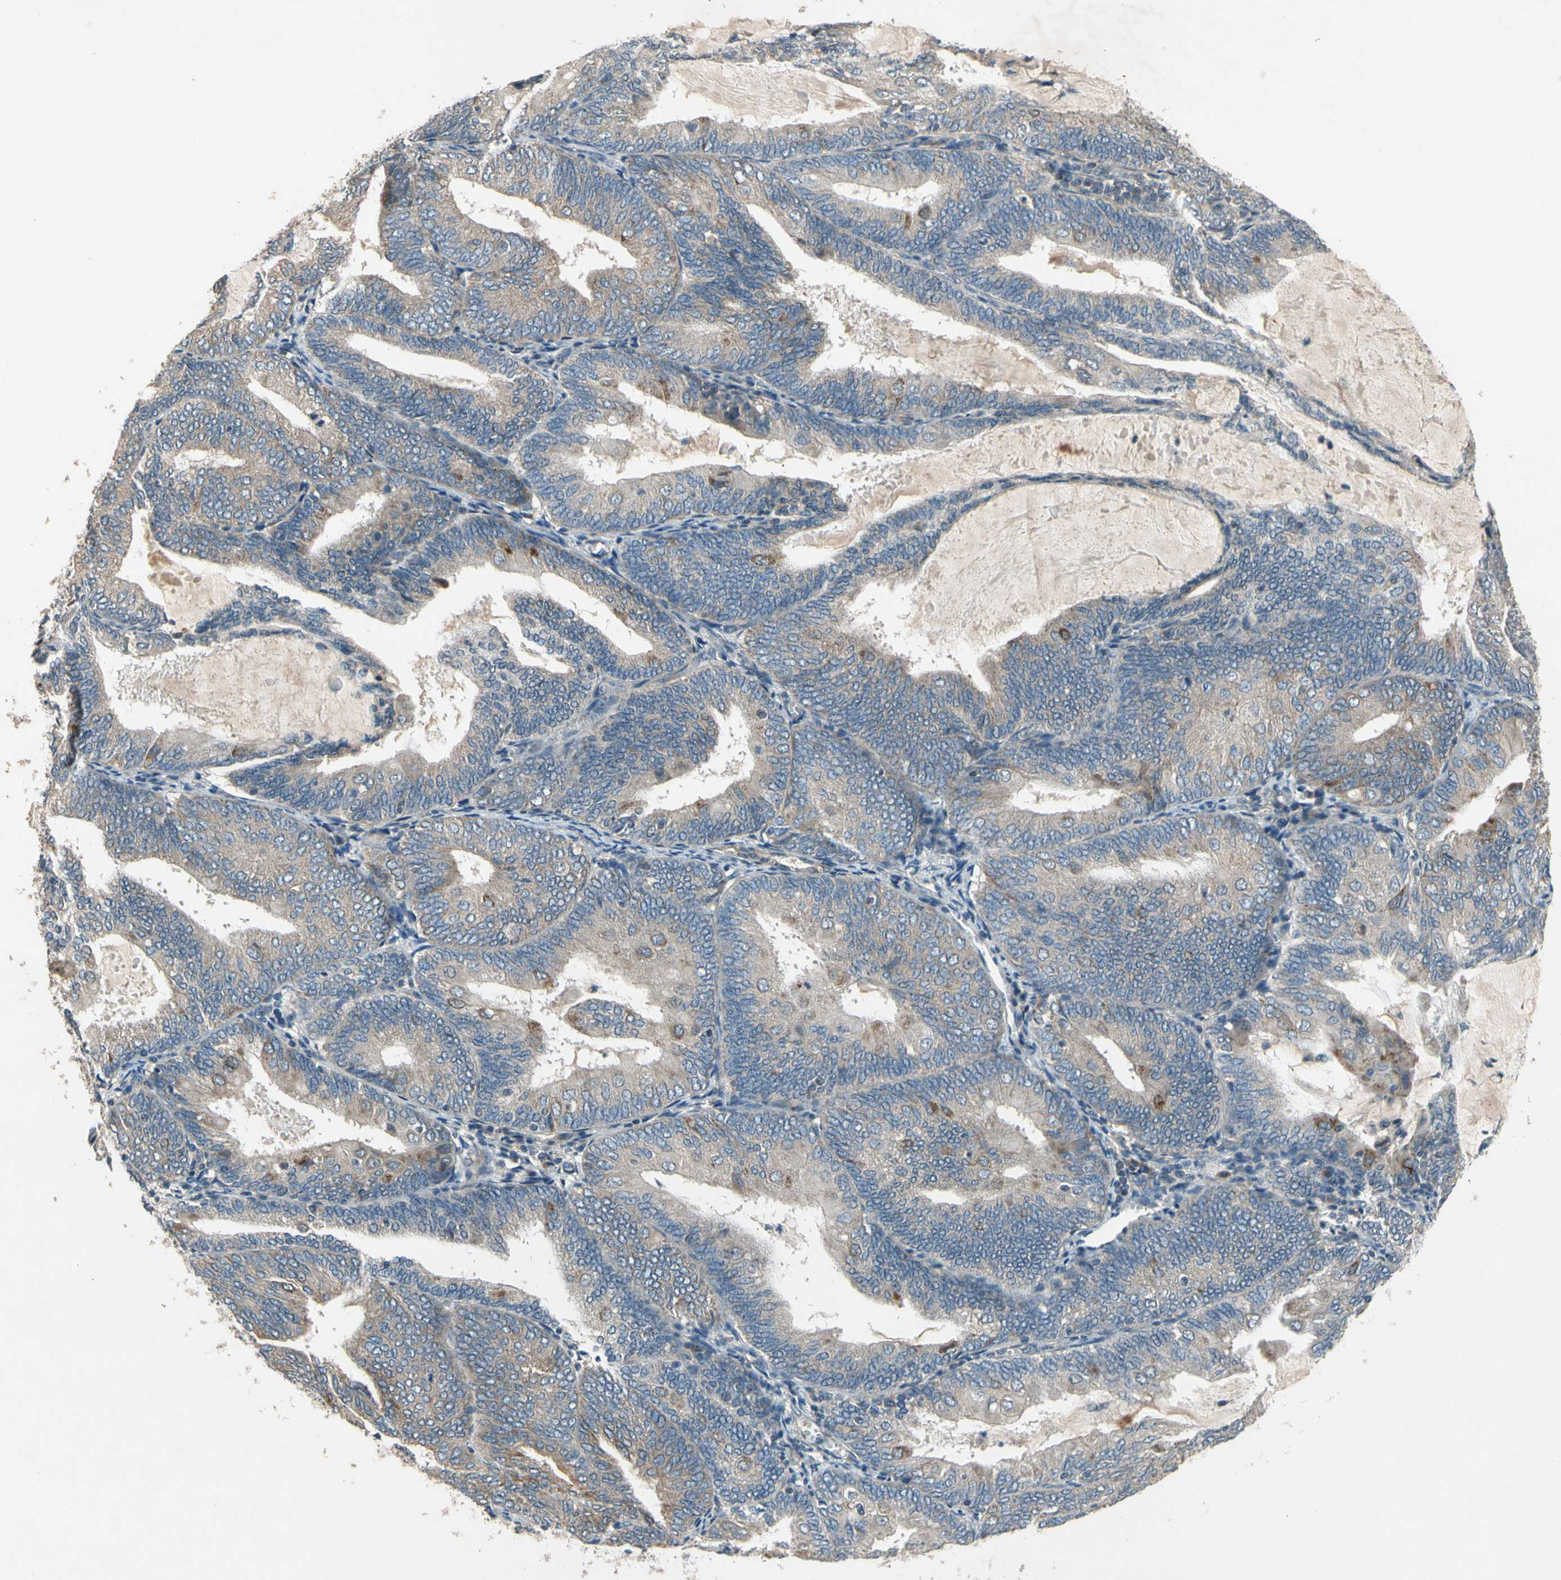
{"staining": {"intensity": "weak", "quantity": "<25%", "location": "cytoplasmic/membranous"}, "tissue": "endometrial cancer", "cell_type": "Tumor cells", "image_type": "cancer", "snomed": [{"axis": "morphology", "description": "Adenocarcinoma, NOS"}, {"axis": "topography", "description": "Endometrium"}], "caption": "Immunohistochemistry (IHC) image of endometrial adenocarcinoma stained for a protein (brown), which displays no positivity in tumor cells.", "gene": "ALKBH3", "patient": {"sex": "female", "age": 81}}